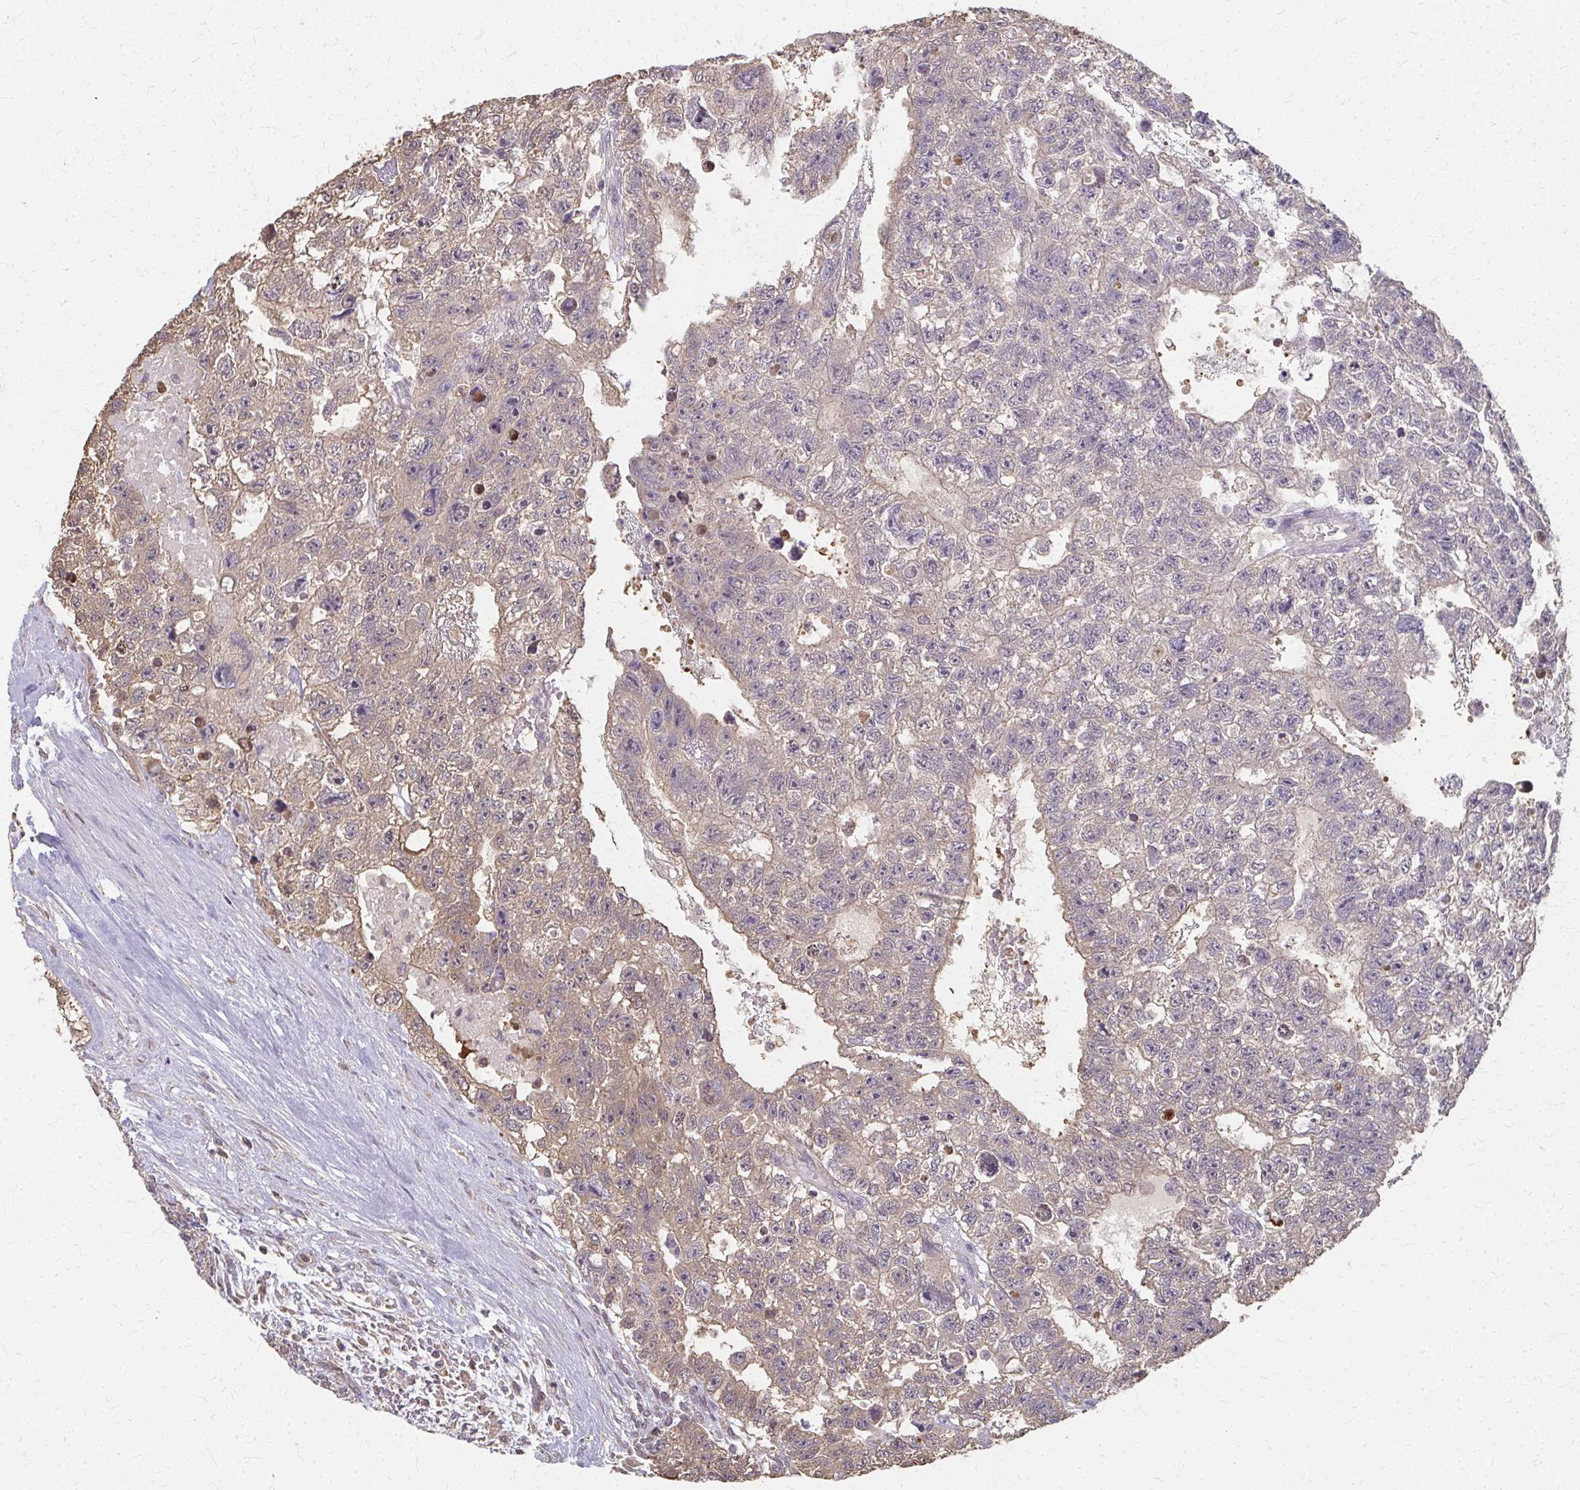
{"staining": {"intensity": "weak", "quantity": ">75%", "location": "cytoplasmic/membranous"}, "tissue": "testis cancer", "cell_type": "Tumor cells", "image_type": "cancer", "snomed": [{"axis": "morphology", "description": "Carcinoma, Embryonal, NOS"}, {"axis": "topography", "description": "Testis"}], "caption": "IHC image of neoplastic tissue: testis embryonal carcinoma stained using immunohistochemistry shows low levels of weak protein expression localized specifically in the cytoplasmic/membranous of tumor cells, appearing as a cytoplasmic/membranous brown color.", "gene": "RABGAP1L", "patient": {"sex": "male", "age": 26}}